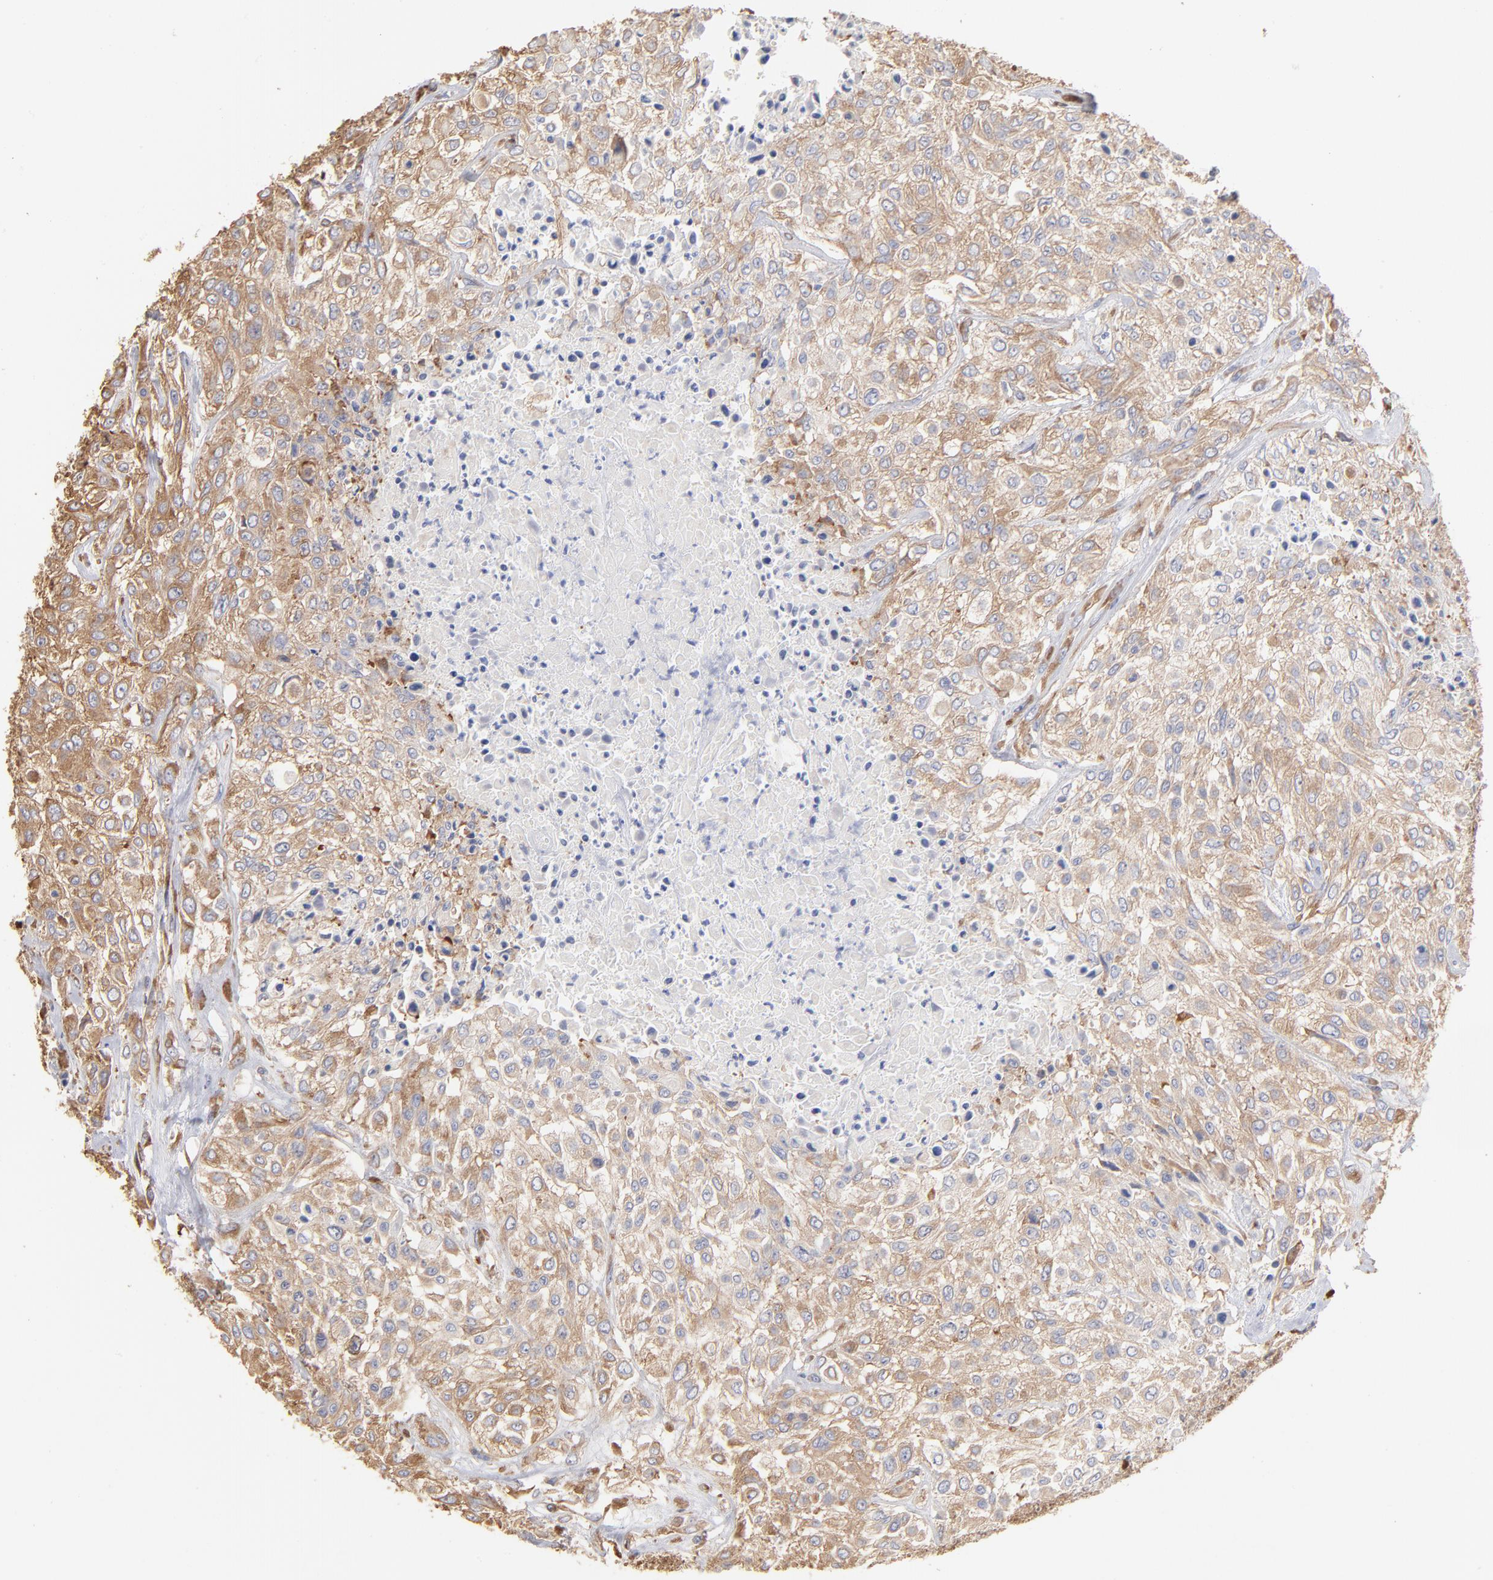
{"staining": {"intensity": "moderate", "quantity": ">75%", "location": "cytoplasmic/membranous"}, "tissue": "urothelial cancer", "cell_type": "Tumor cells", "image_type": "cancer", "snomed": [{"axis": "morphology", "description": "Urothelial carcinoma, High grade"}, {"axis": "topography", "description": "Urinary bladder"}], "caption": "Protein staining of urothelial cancer tissue shows moderate cytoplasmic/membranous staining in about >75% of tumor cells. (DAB IHC with brightfield microscopy, high magnification).", "gene": "RPL9", "patient": {"sex": "male", "age": 57}}